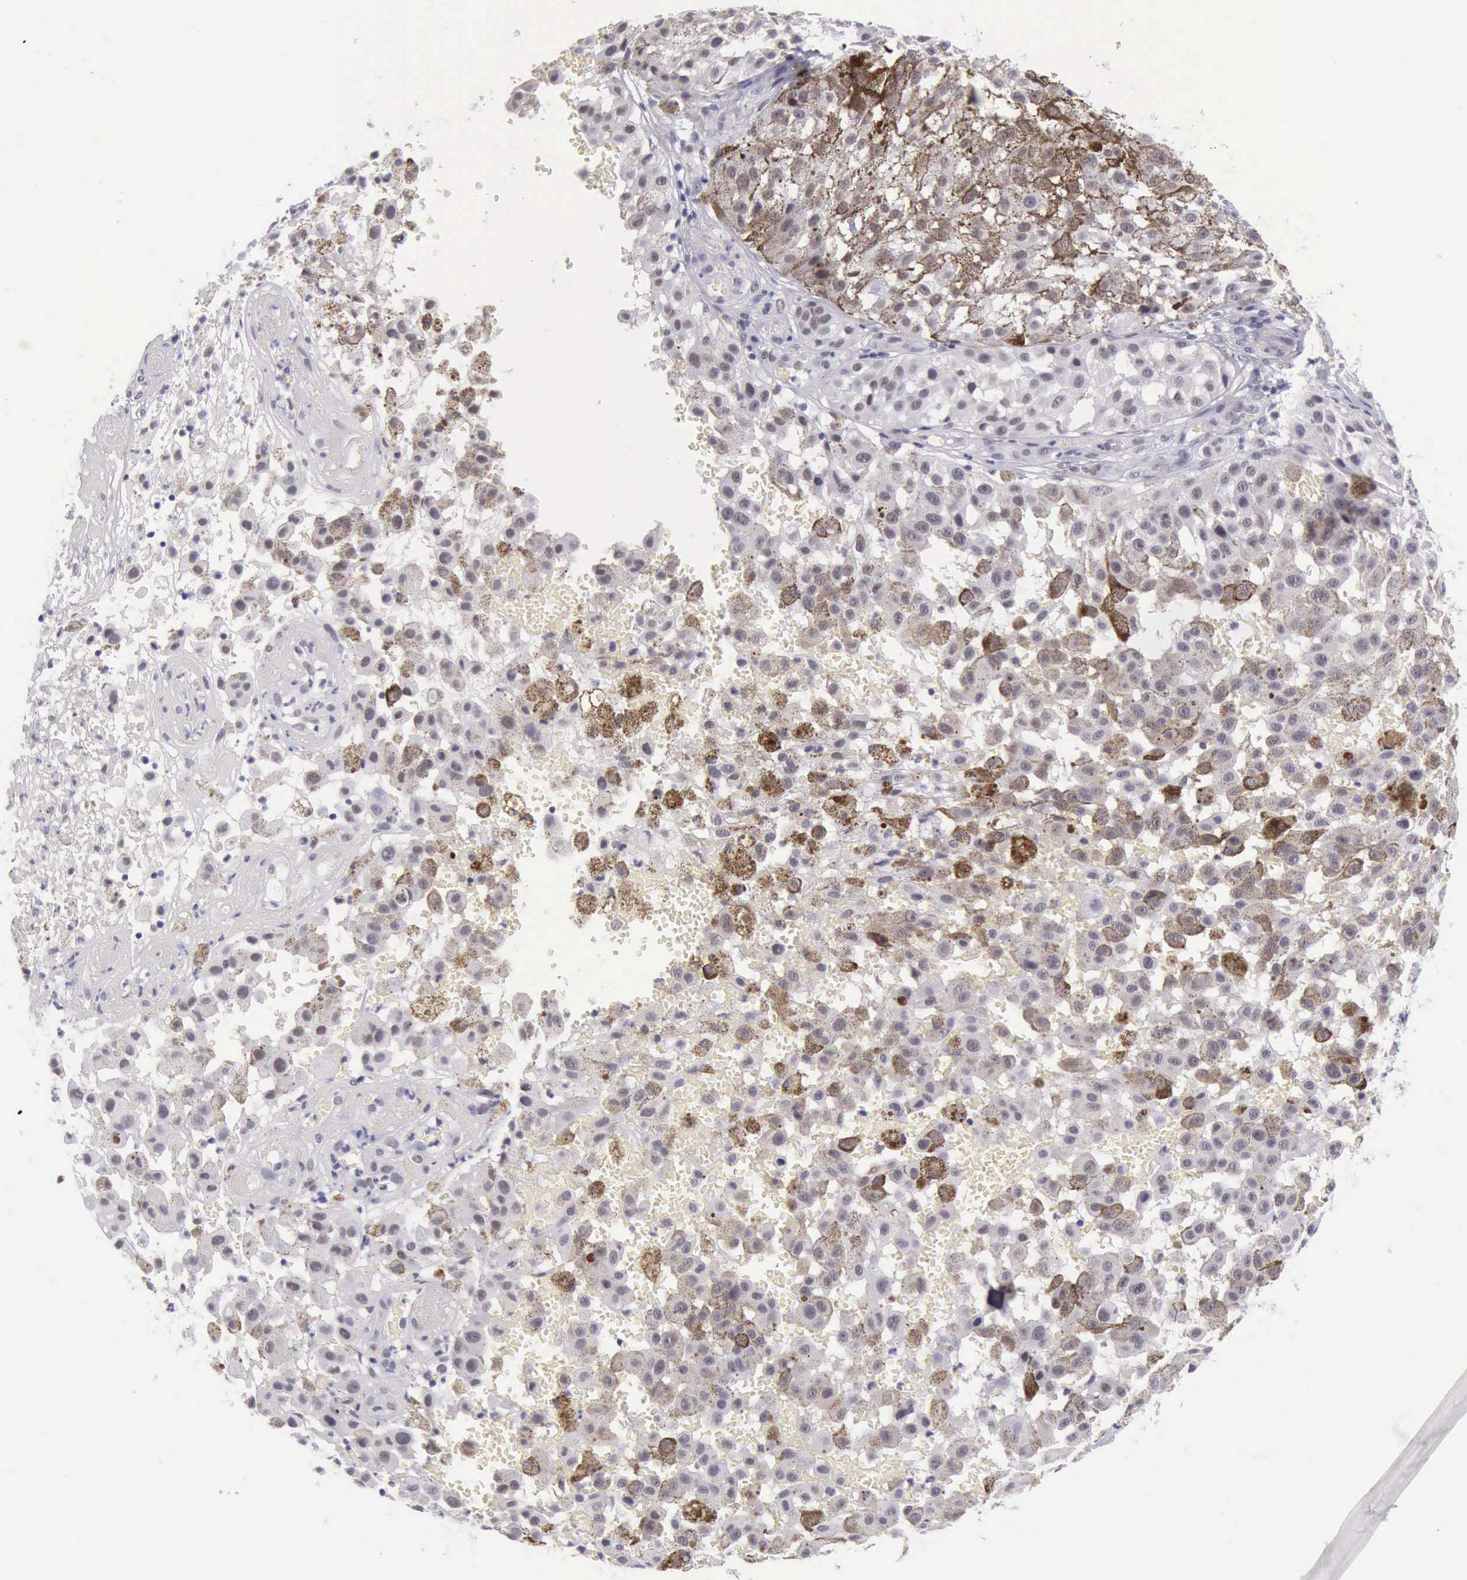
{"staining": {"intensity": "weak", "quantity": "<25%", "location": "nuclear"}, "tissue": "melanoma", "cell_type": "Tumor cells", "image_type": "cancer", "snomed": [{"axis": "morphology", "description": "Malignant melanoma, NOS"}, {"axis": "topography", "description": "Skin"}], "caption": "There is no significant staining in tumor cells of melanoma. (Stains: DAB (3,3'-diaminobenzidine) IHC with hematoxylin counter stain, Microscopy: brightfield microscopy at high magnification).", "gene": "EP300", "patient": {"sex": "female", "age": 64}}